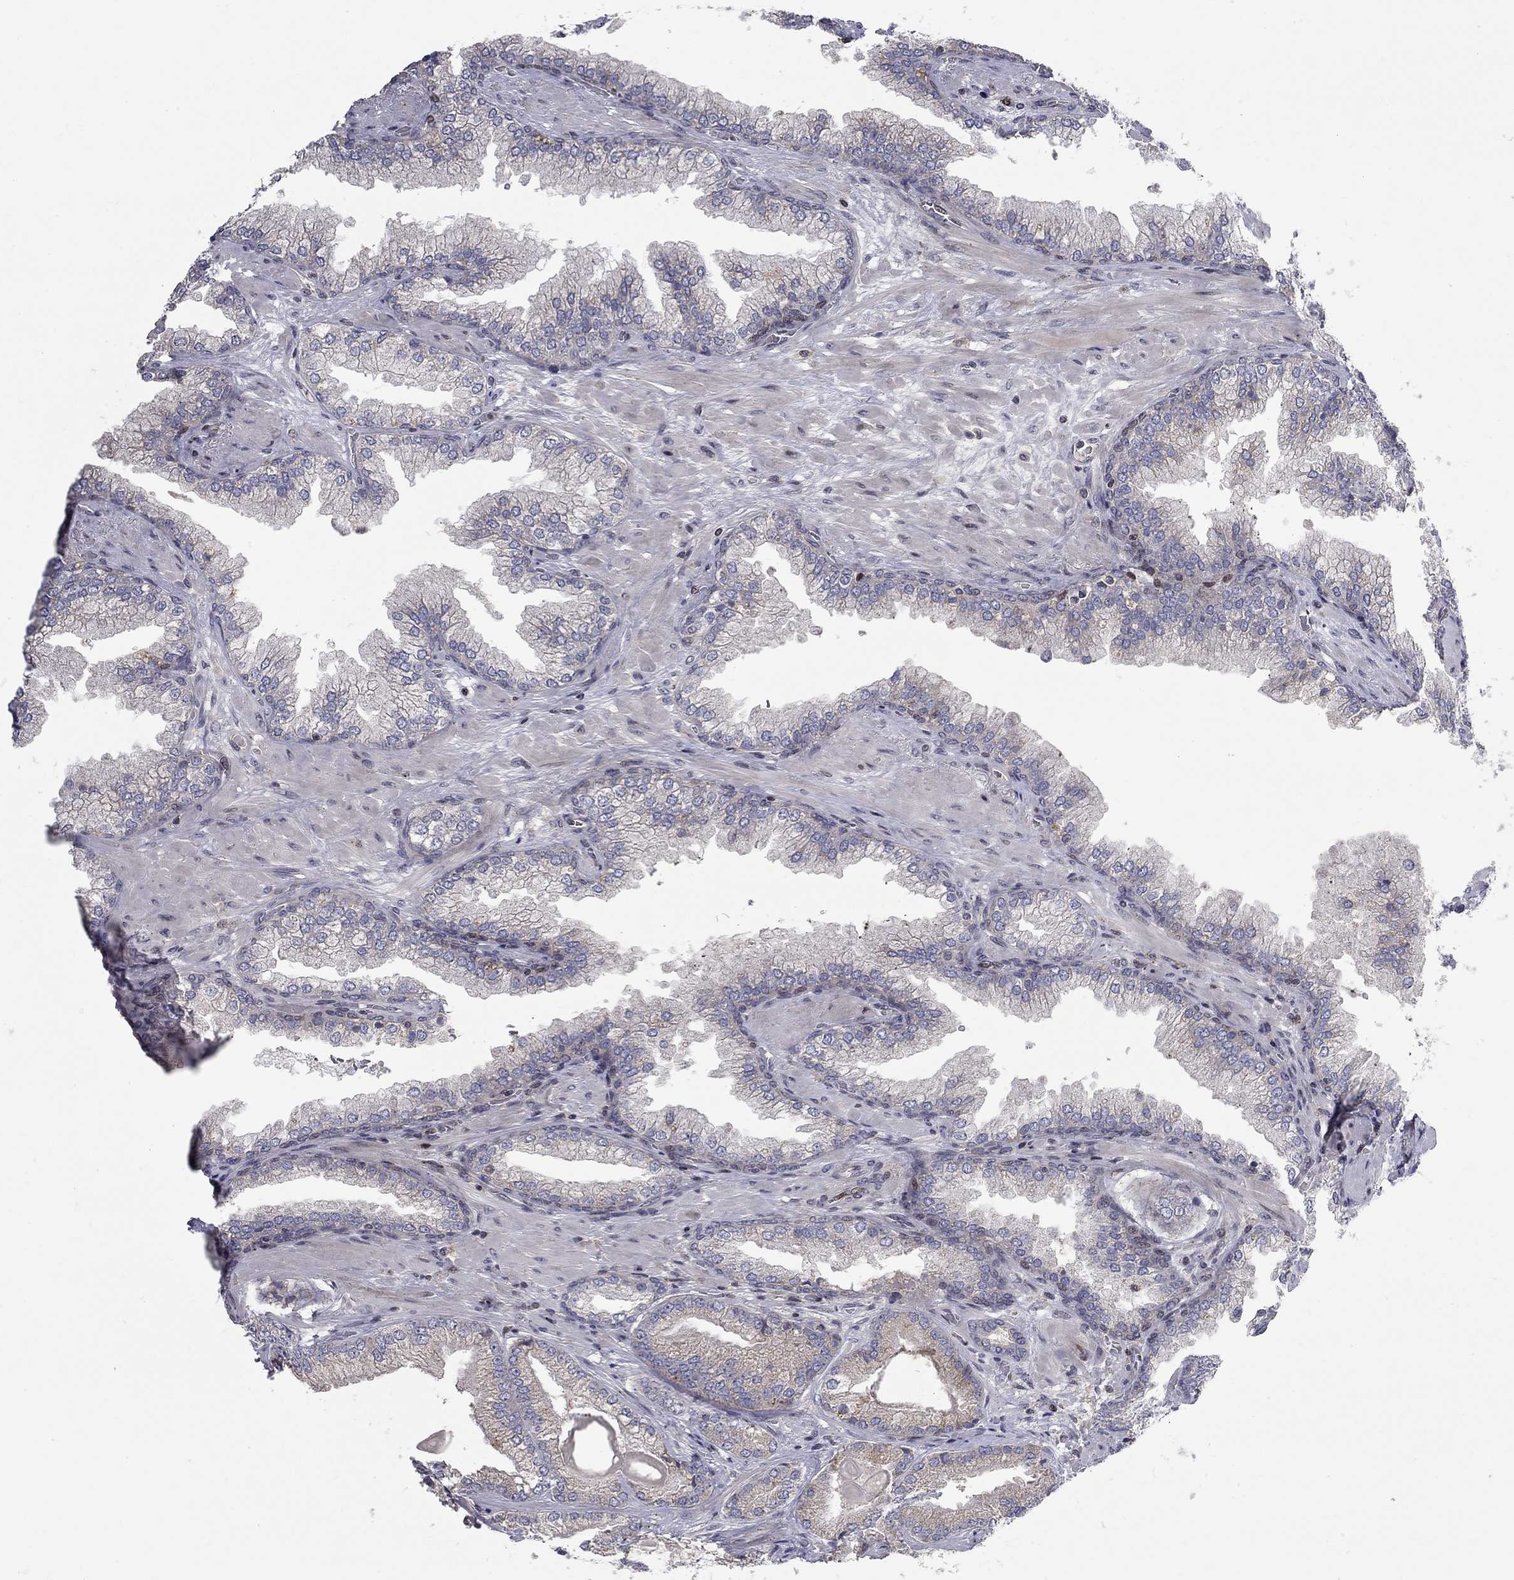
{"staining": {"intensity": "negative", "quantity": "none", "location": "none"}, "tissue": "prostate cancer", "cell_type": "Tumor cells", "image_type": "cancer", "snomed": [{"axis": "morphology", "description": "Adenocarcinoma, Low grade"}, {"axis": "topography", "description": "Prostate"}], "caption": "Histopathology image shows no protein positivity in tumor cells of prostate cancer tissue. (Immunohistochemistry, brightfield microscopy, high magnification).", "gene": "ERN2", "patient": {"sex": "male", "age": 57}}